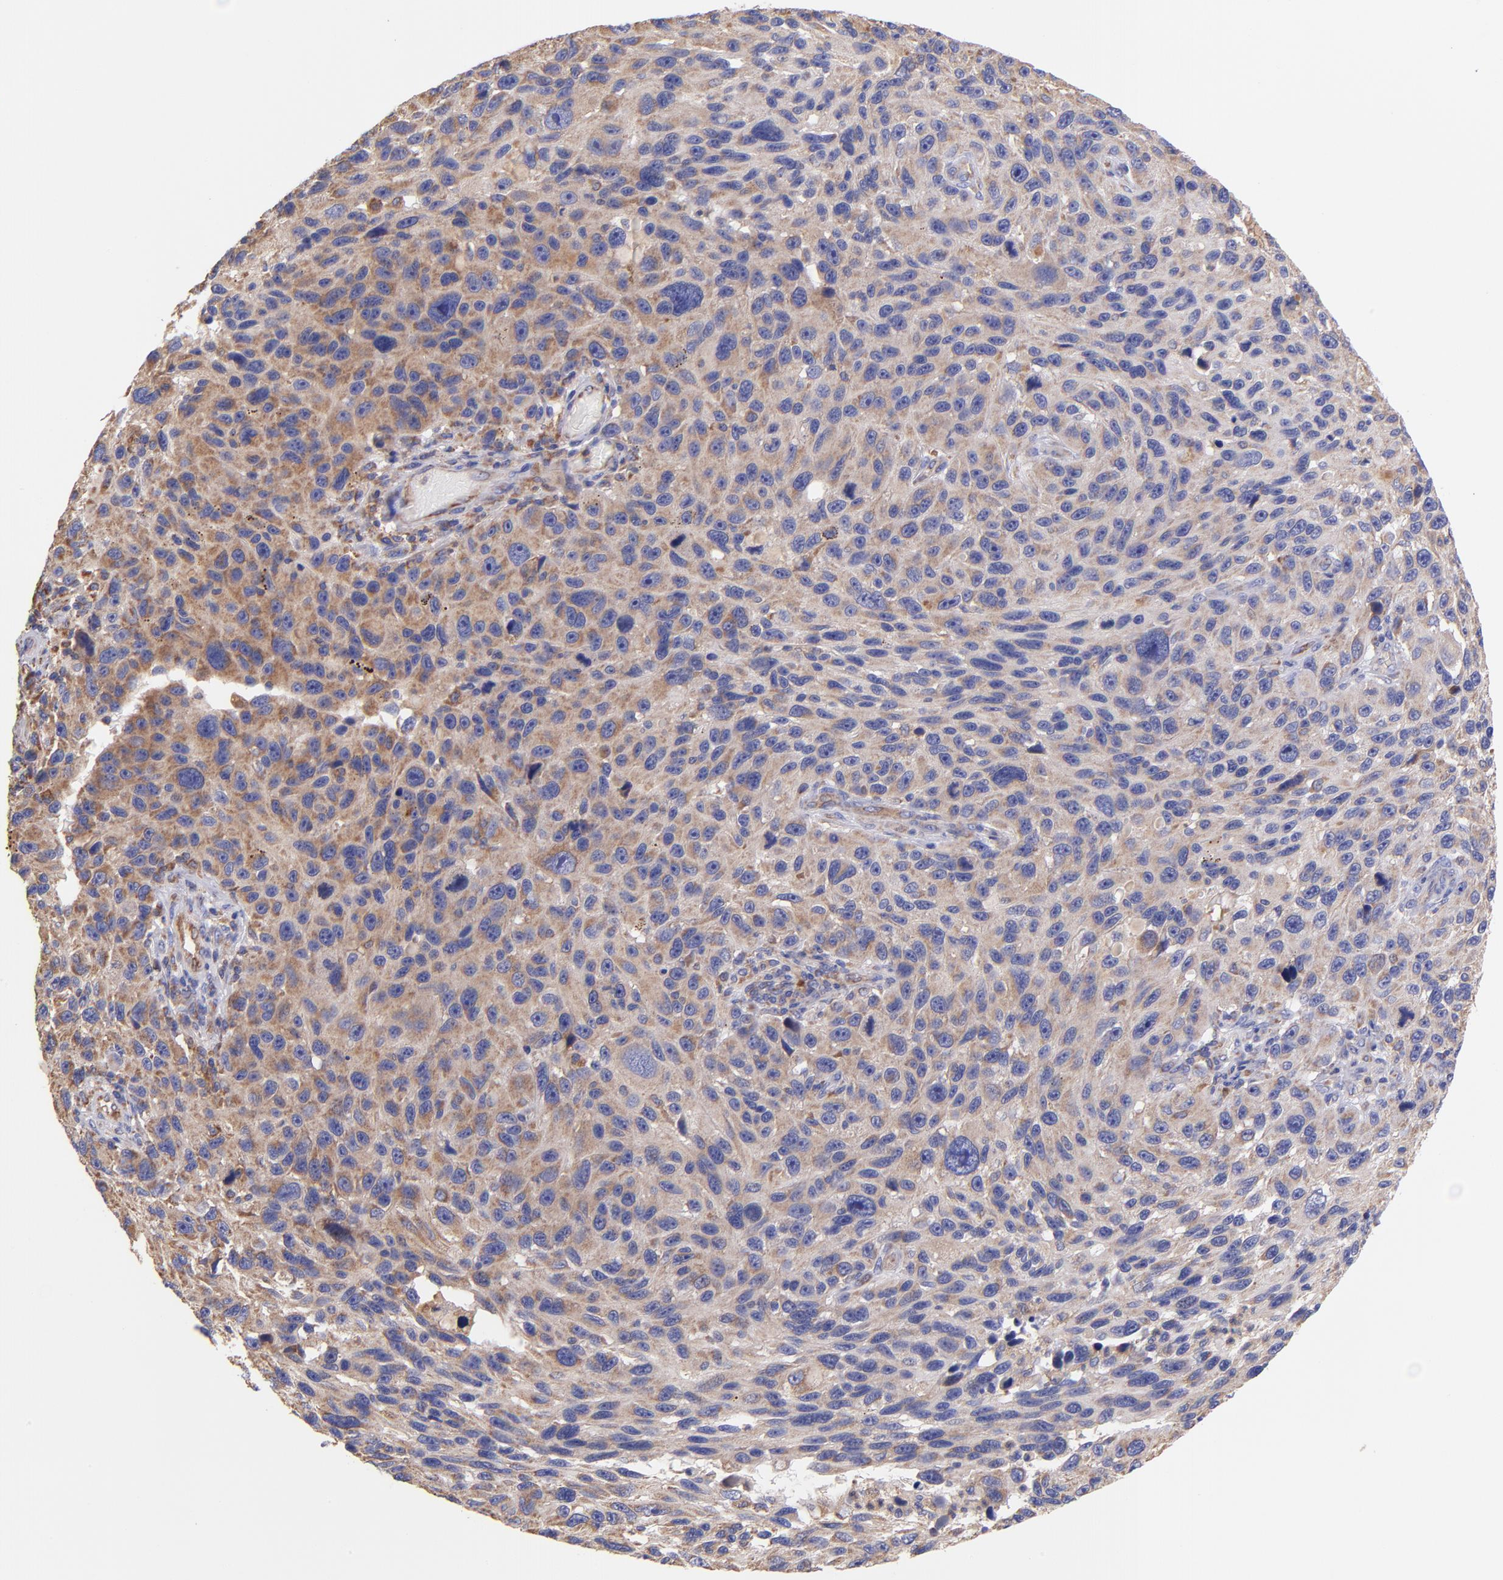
{"staining": {"intensity": "weak", "quantity": ">75%", "location": "cytoplasmic/membranous"}, "tissue": "melanoma", "cell_type": "Tumor cells", "image_type": "cancer", "snomed": [{"axis": "morphology", "description": "Malignant melanoma, NOS"}, {"axis": "topography", "description": "Skin"}], "caption": "Malignant melanoma stained with immunohistochemistry (IHC) demonstrates weak cytoplasmic/membranous staining in approximately >75% of tumor cells.", "gene": "PREX1", "patient": {"sex": "male", "age": 53}}